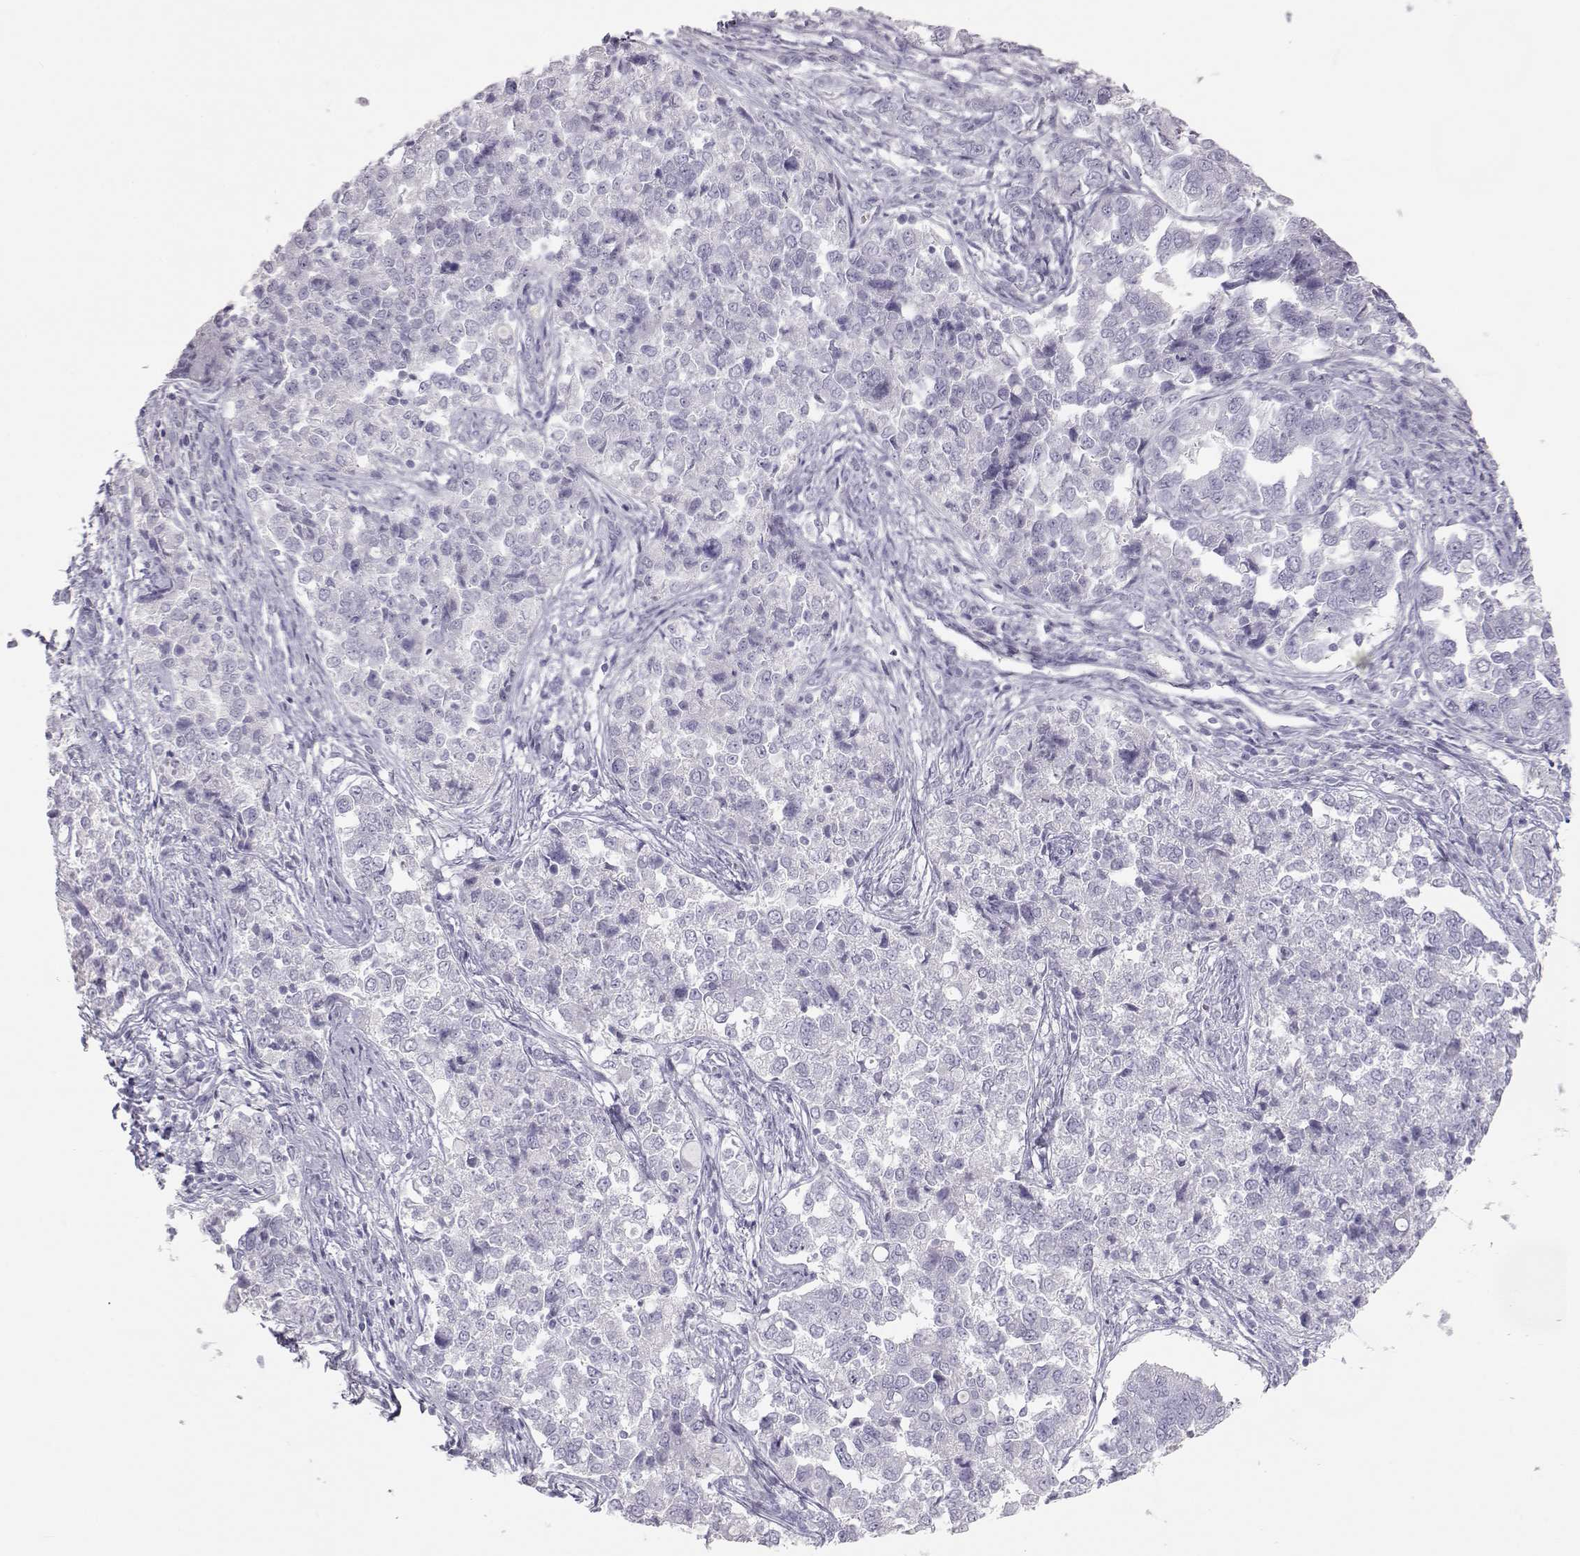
{"staining": {"intensity": "negative", "quantity": "none", "location": "none"}, "tissue": "endometrial cancer", "cell_type": "Tumor cells", "image_type": "cancer", "snomed": [{"axis": "morphology", "description": "Adenocarcinoma, NOS"}, {"axis": "topography", "description": "Endometrium"}], "caption": "Immunohistochemical staining of human adenocarcinoma (endometrial) displays no significant positivity in tumor cells.", "gene": "MIP", "patient": {"sex": "female", "age": 43}}